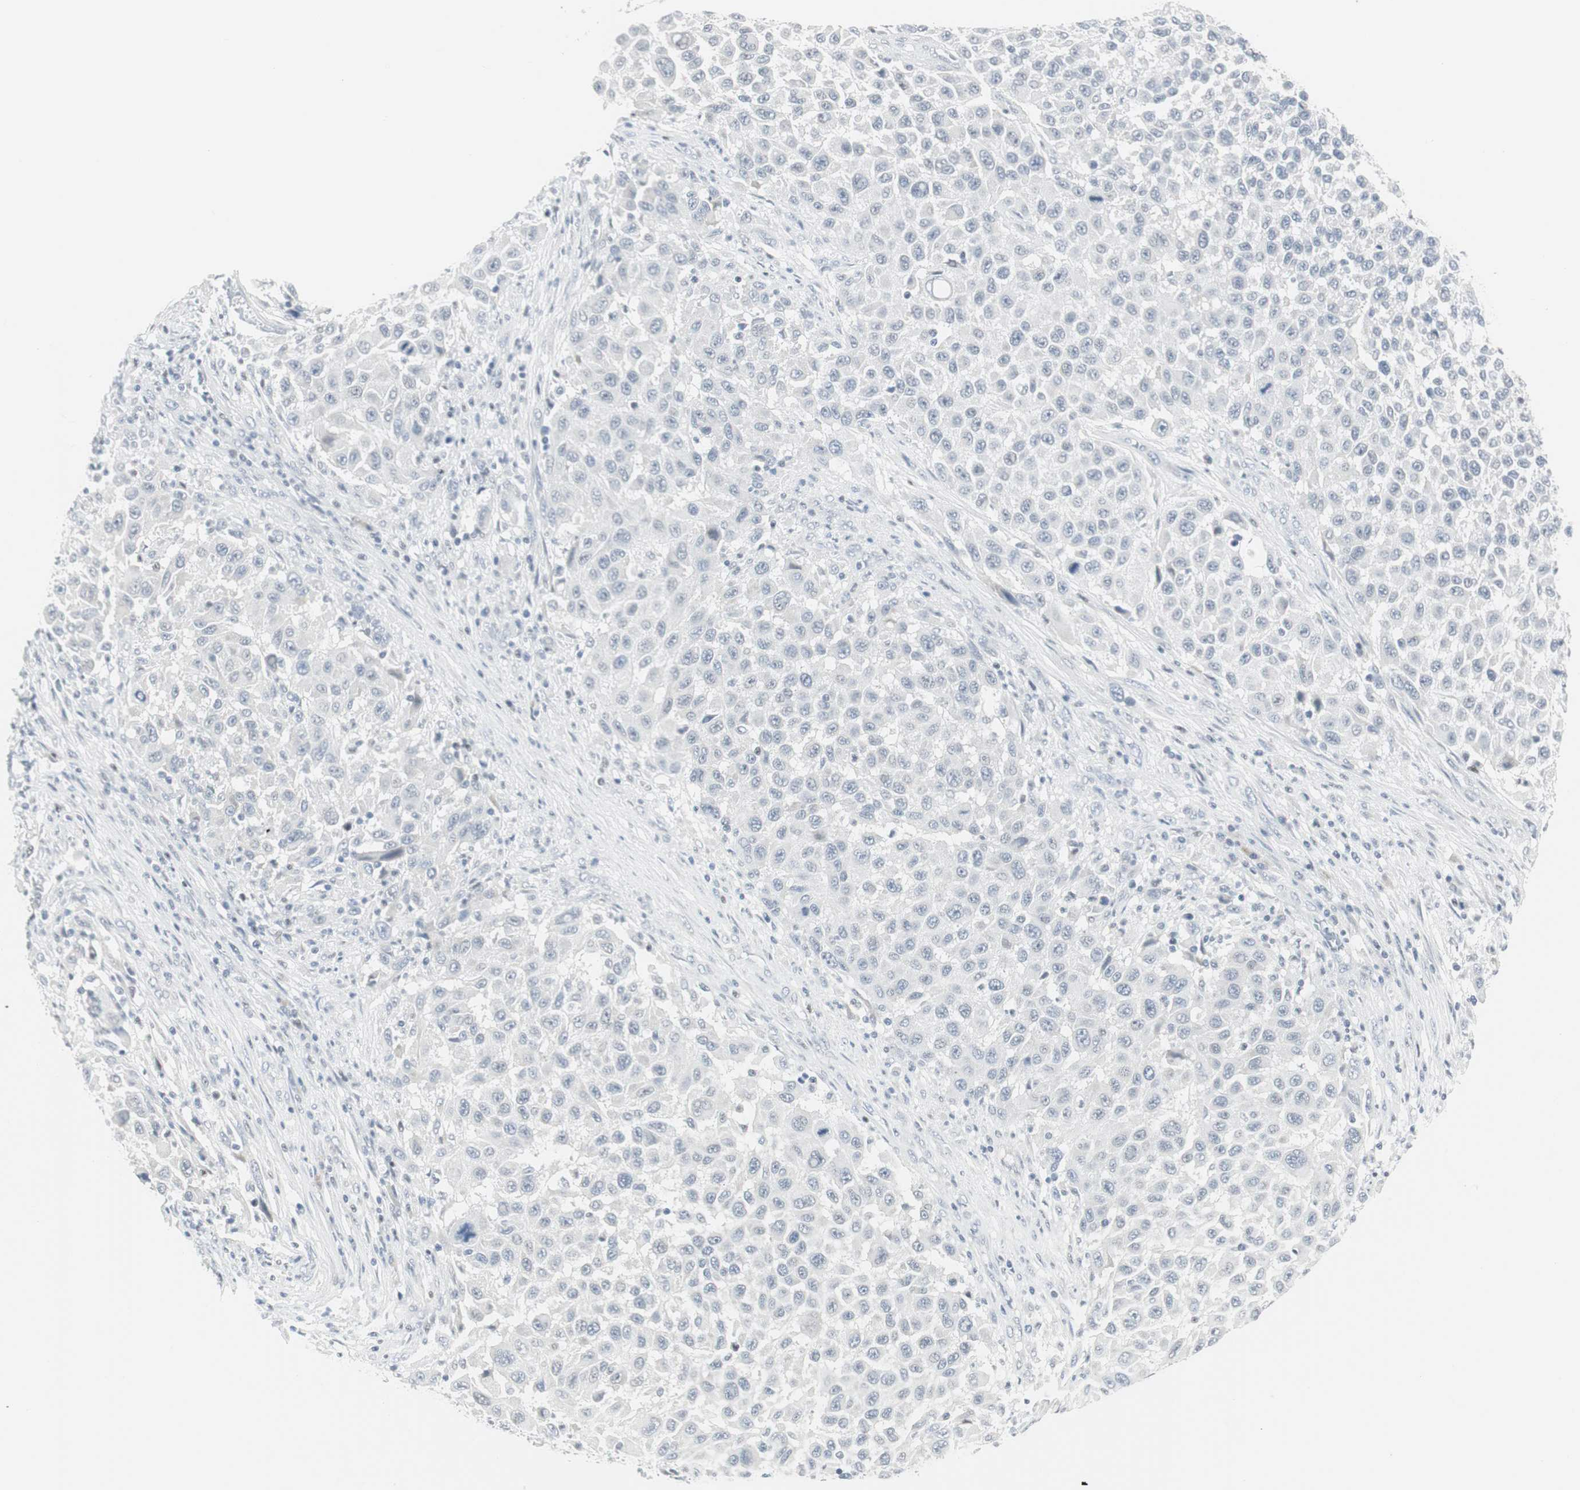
{"staining": {"intensity": "negative", "quantity": "none", "location": "none"}, "tissue": "melanoma", "cell_type": "Tumor cells", "image_type": "cancer", "snomed": [{"axis": "morphology", "description": "Malignant melanoma, Metastatic site"}, {"axis": "topography", "description": "Lymph node"}], "caption": "DAB immunohistochemical staining of human malignant melanoma (metastatic site) shows no significant positivity in tumor cells.", "gene": "ZBTB7B", "patient": {"sex": "male", "age": 61}}